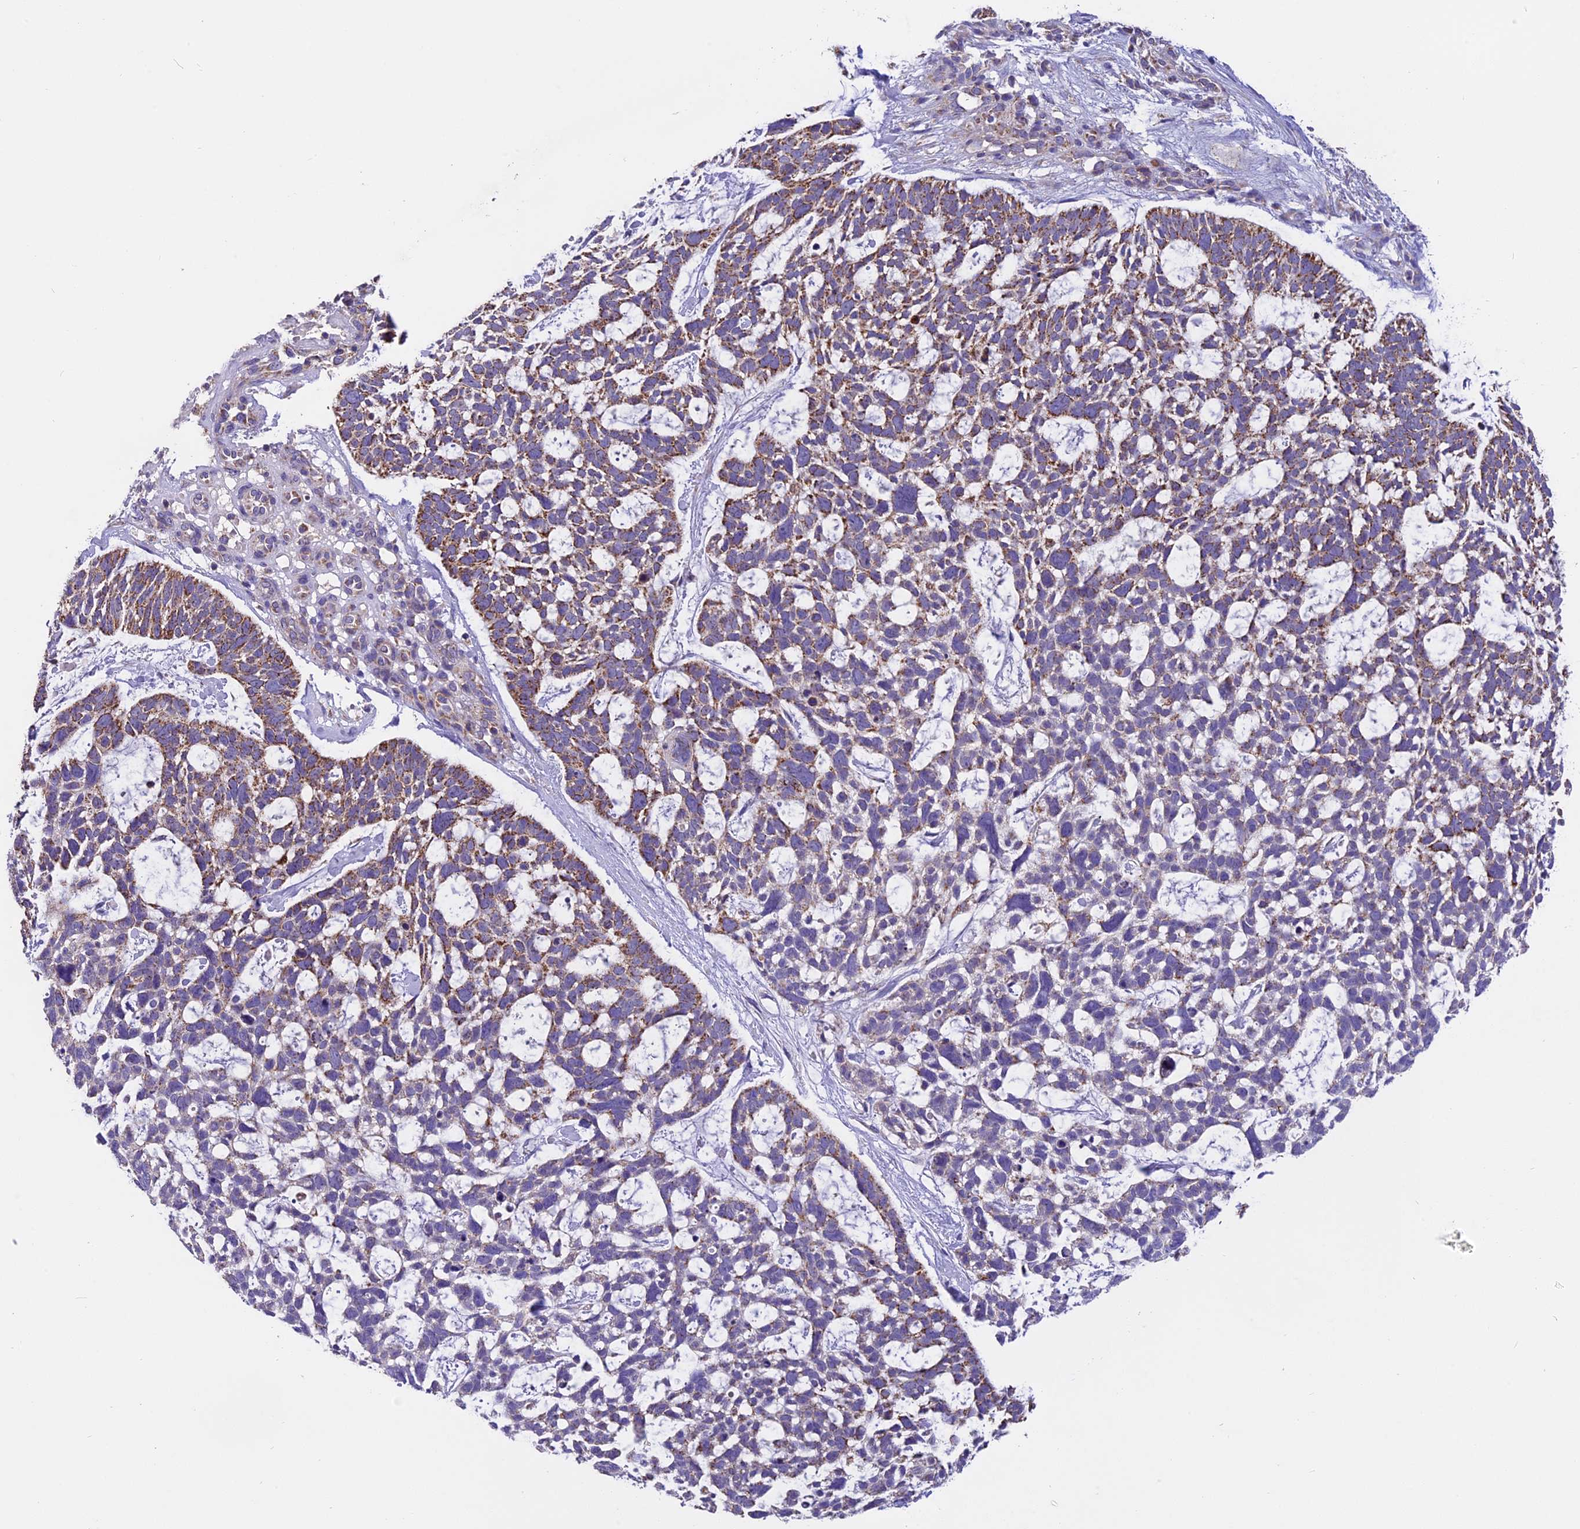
{"staining": {"intensity": "moderate", "quantity": ">75%", "location": "cytoplasmic/membranous"}, "tissue": "skin cancer", "cell_type": "Tumor cells", "image_type": "cancer", "snomed": [{"axis": "morphology", "description": "Basal cell carcinoma"}, {"axis": "topography", "description": "Skin"}], "caption": "Basal cell carcinoma (skin) stained for a protein (brown) demonstrates moderate cytoplasmic/membranous positive expression in approximately >75% of tumor cells.", "gene": "MGME1", "patient": {"sex": "male", "age": 88}}